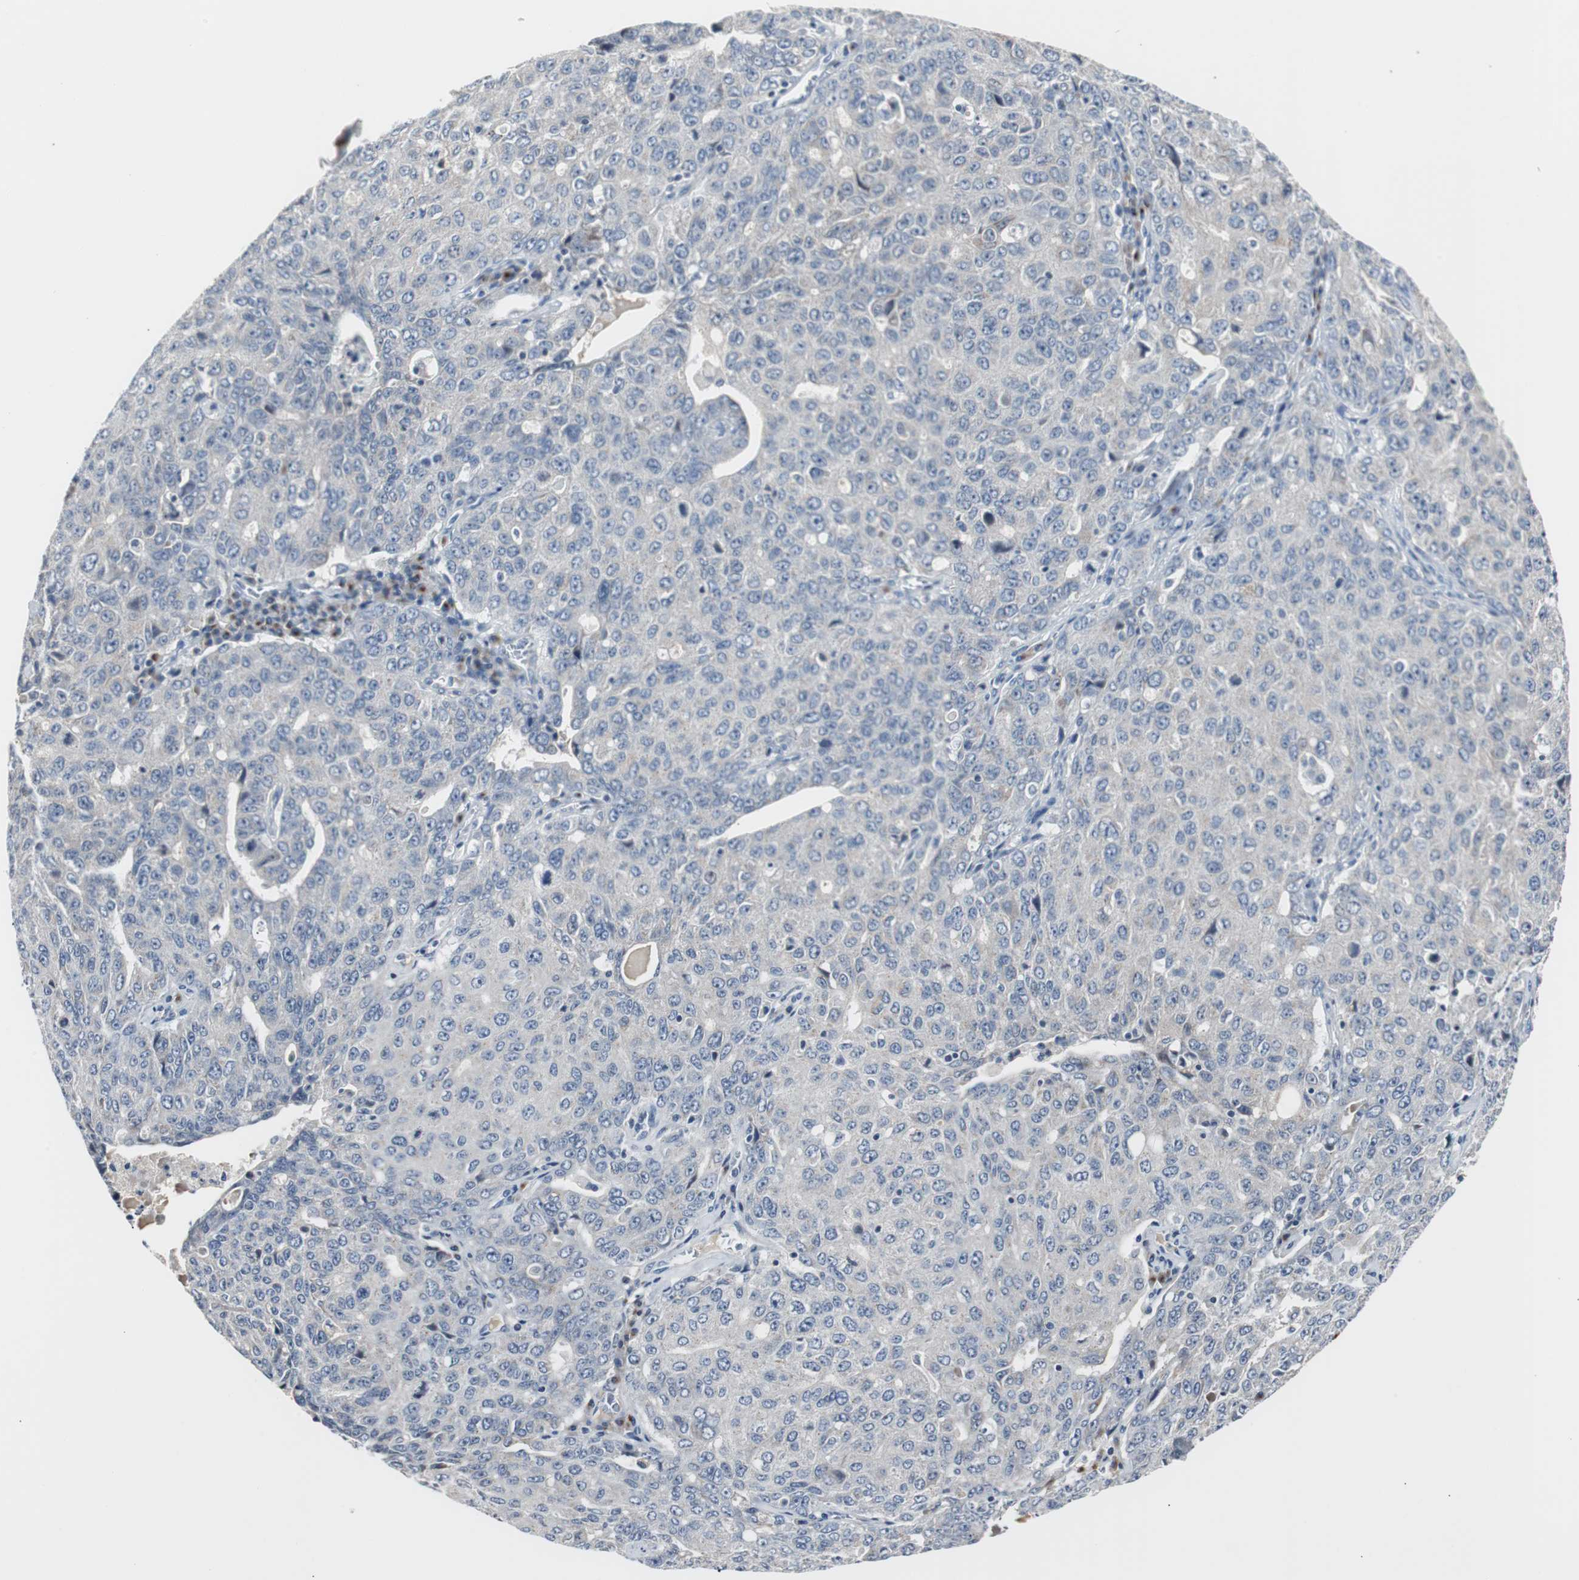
{"staining": {"intensity": "negative", "quantity": "none", "location": "none"}, "tissue": "ovarian cancer", "cell_type": "Tumor cells", "image_type": "cancer", "snomed": [{"axis": "morphology", "description": "Carcinoma, endometroid"}, {"axis": "topography", "description": "Ovary"}], "caption": "Ovarian cancer stained for a protein using immunohistochemistry displays no expression tumor cells.", "gene": "SOX30", "patient": {"sex": "female", "age": 62}}